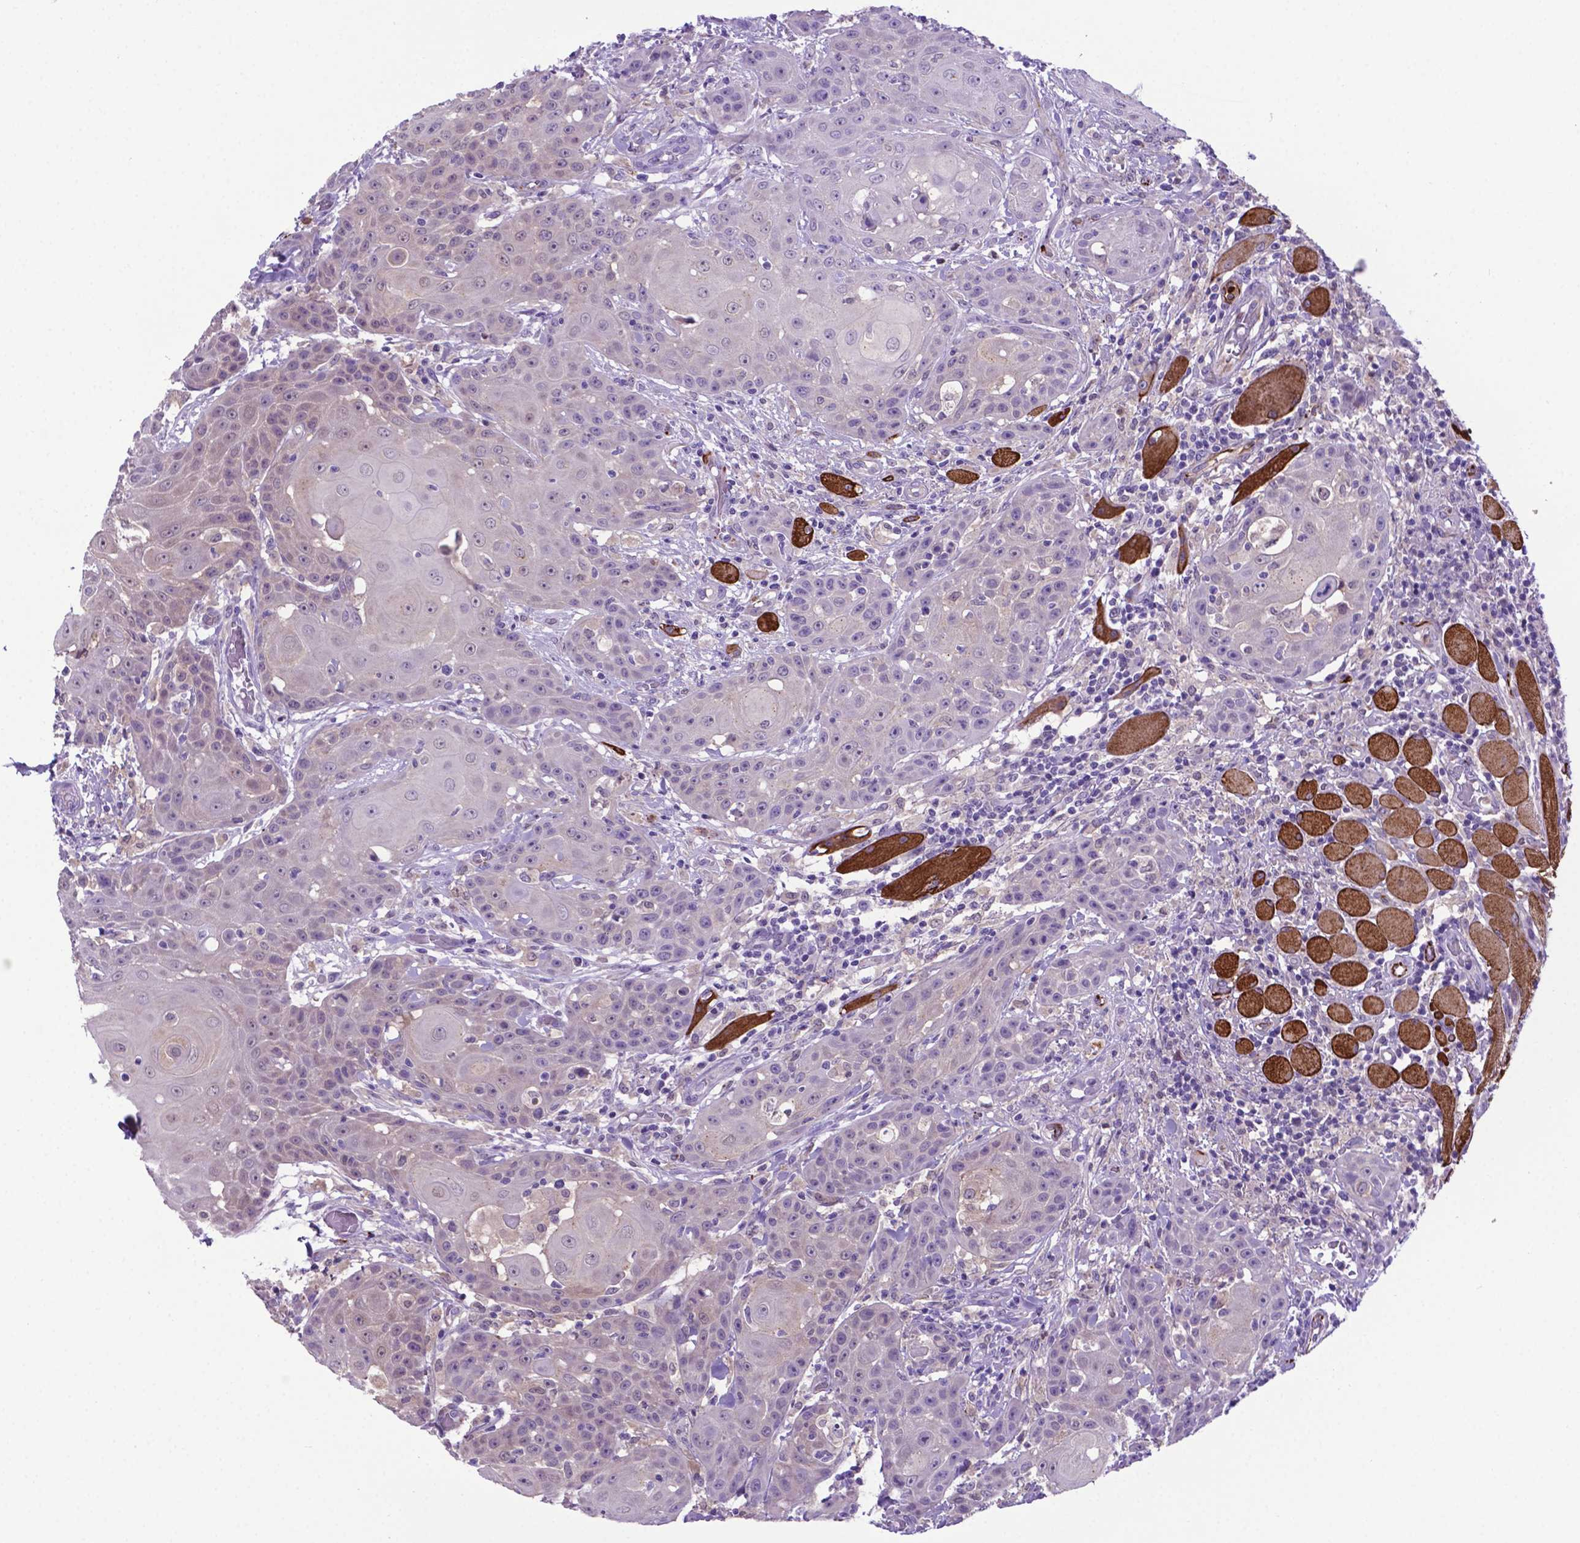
{"staining": {"intensity": "negative", "quantity": "none", "location": "none"}, "tissue": "head and neck cancer", "cell_type": "Tumor cells", "image_type": "cancer", "snomed": [{"axis": "morphology", "description": "Normal tissue, NOS"}, {"axis": "morphology", "description": "Squamous cell carcinoma, NOS"}, {"axis": "topography", "description": "Oral tissue"}, {"axis": "topography", "description": "Head-Neck"}], "caption": "There is no significant expression in tumor cells of squamous cell carcinoma (head and neck).", "gene": "LZTR1", "patient": {"sex": "female", "age": 55}}